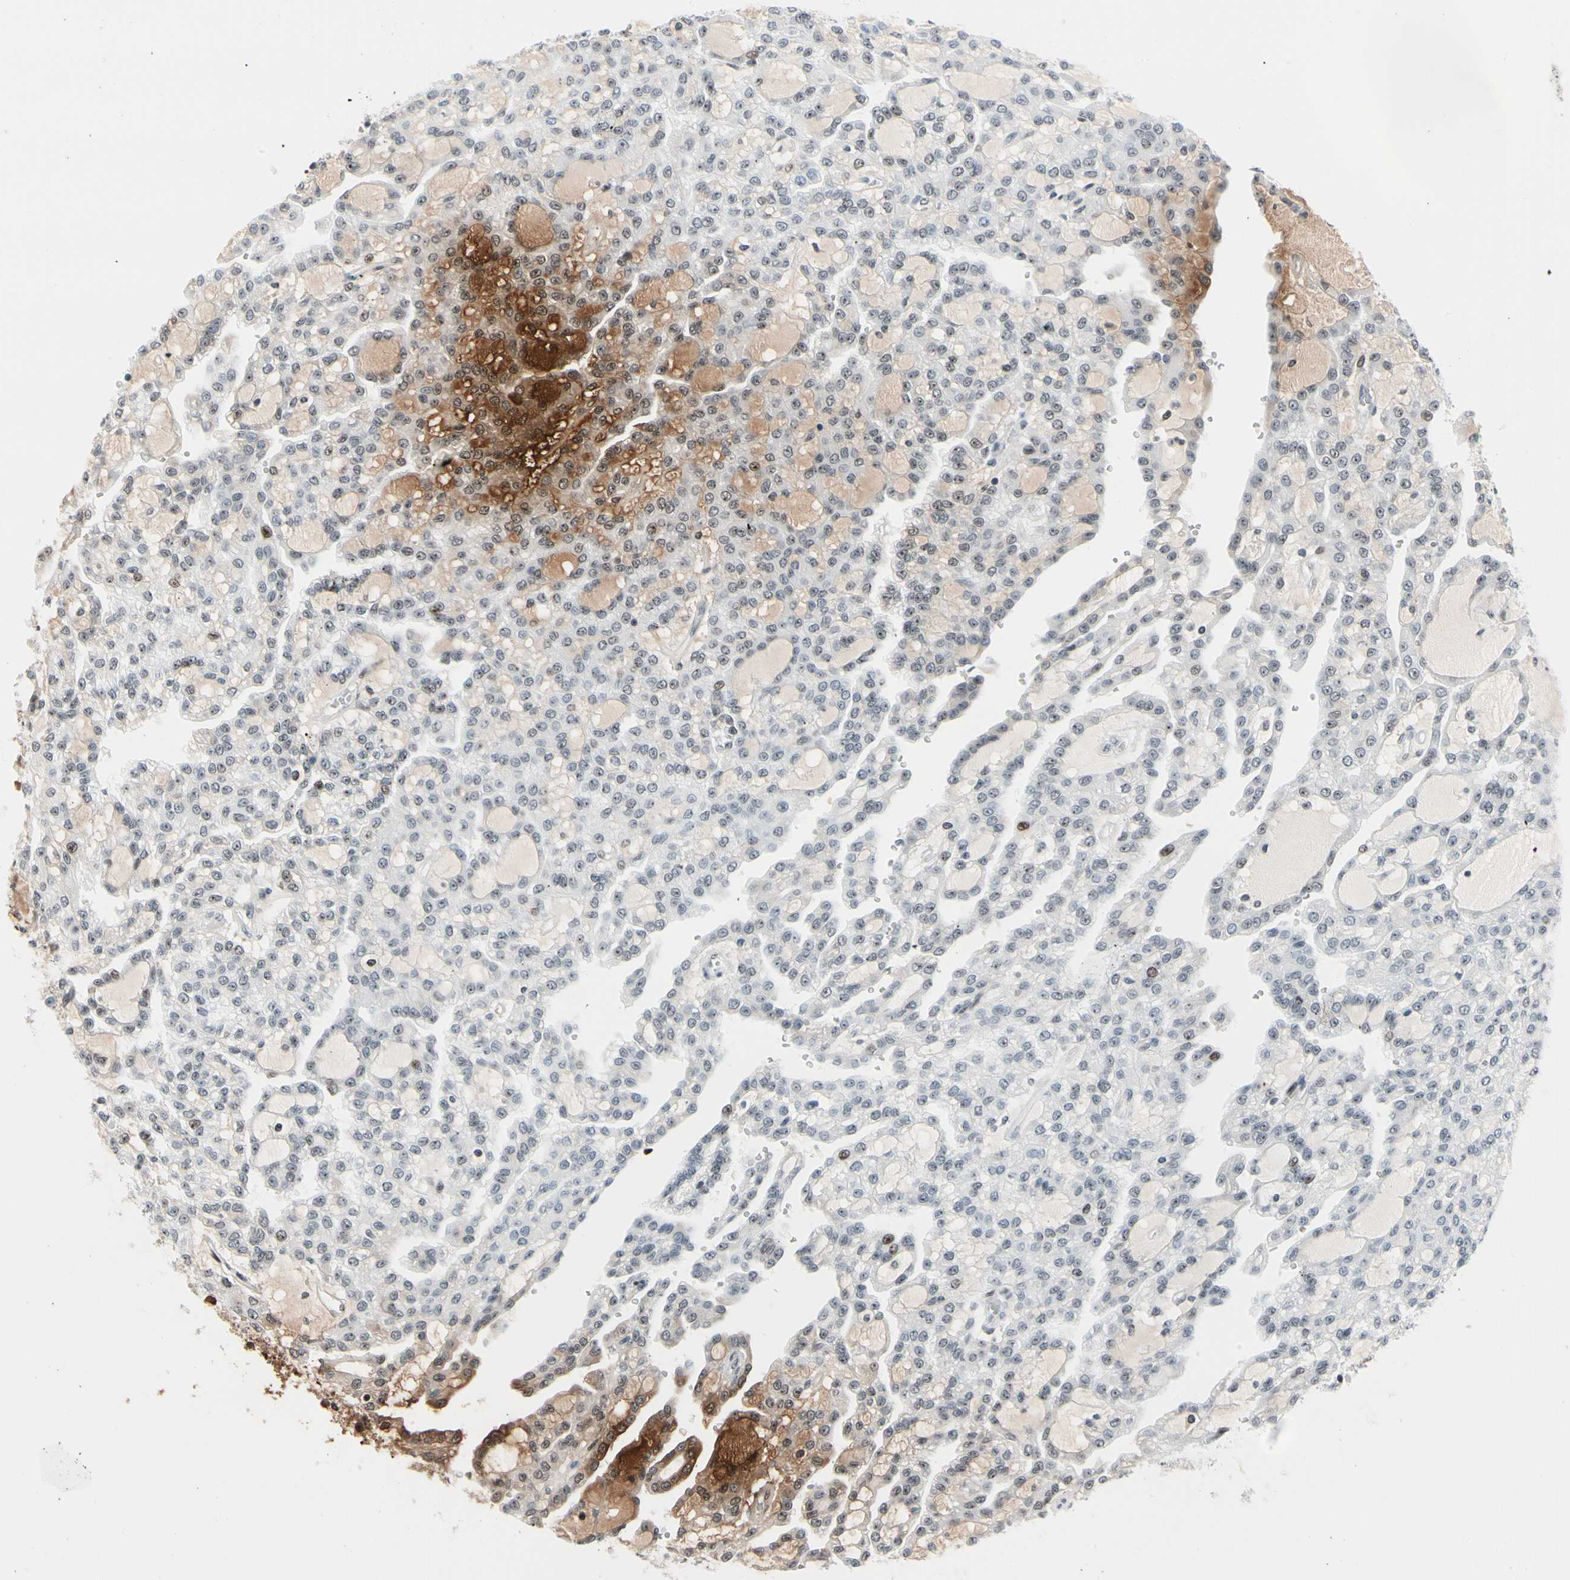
{"staining": {"intensity": "weak", "quantity": "25%-75%", "location": "nuclear"}, "tissue": "renal cancer", "cell_type": "Tumor cells", "image_type": "cancer", "snomed": [{"axis": "morphology", "description": "Adenocarcinoma, NOS"}, {"axis": "topography", "description": "Kidney"}], "caption": "The photomicrograph demonstrates immunohistochemical staining of renal cancer. There is weak nuclear positivity is present in about 25%-75% of tumor cells. (Stains: DAB in brown, nuclei in blue, Microscopy: brightfield microscopy at high magnification).", "gene": "FOXO3", "patient": {"sex": "male", "age": 63}}